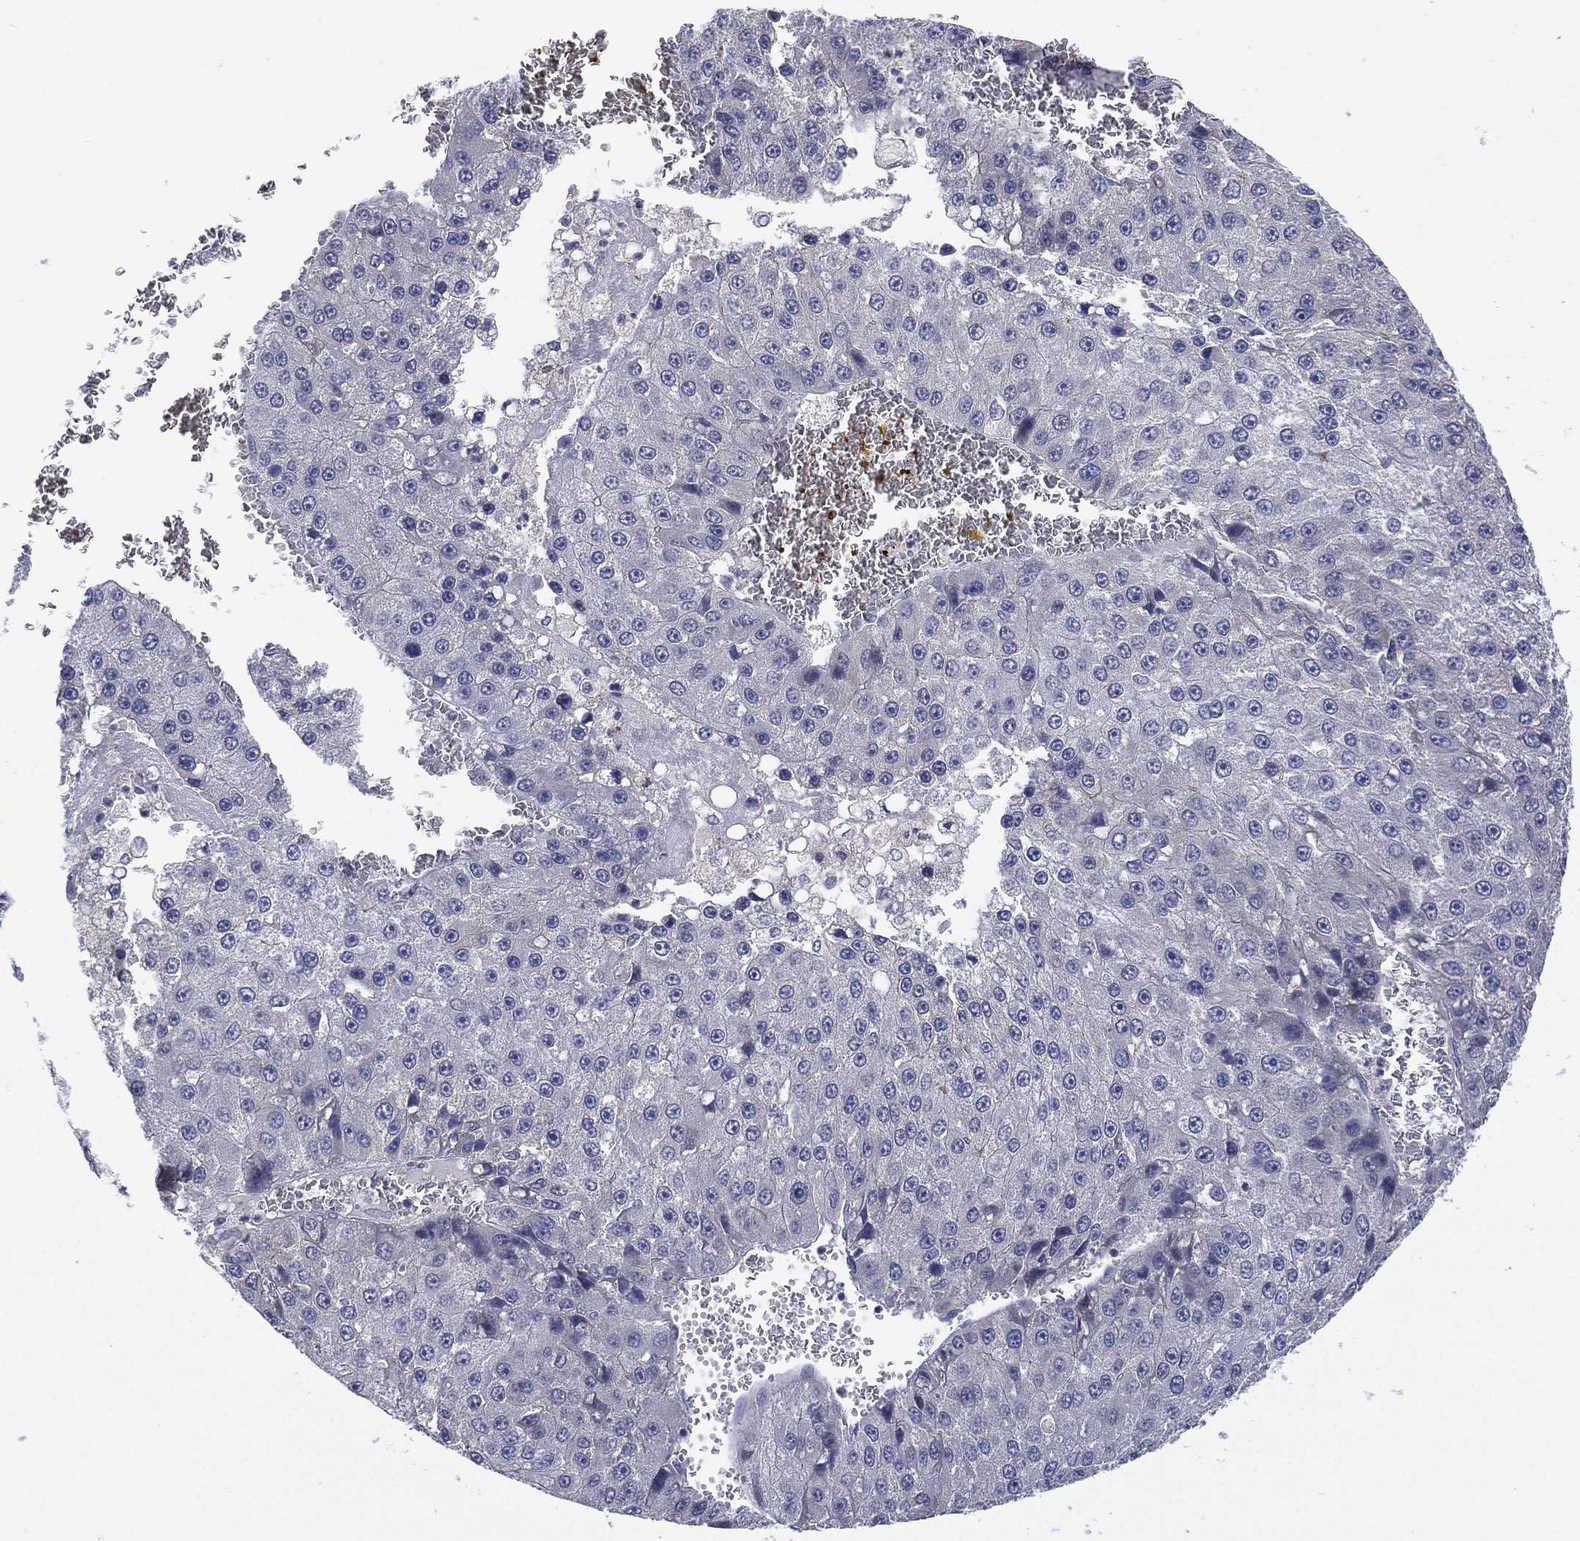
{"staining": {"intensity": "negative", "quantity": "none", "location": "none"}, "tissue": "liver cancer", "cell_type": "Tumor cells", "image_type": "cancer", "snomed": [{"axis": "morphology", "description": "Carcinoma, Hepatocellular, NOS"}, {"axis": "topography", "description": "Liver"}], "caption": "IHC photomicrograph of neoplastic tissue: liver hepatocellular carcinoma stained with DAB exhibits no significant protein staining in tumor cells.", "gene": "MPP7", "patient": {"sex": "female", "age": 73}}